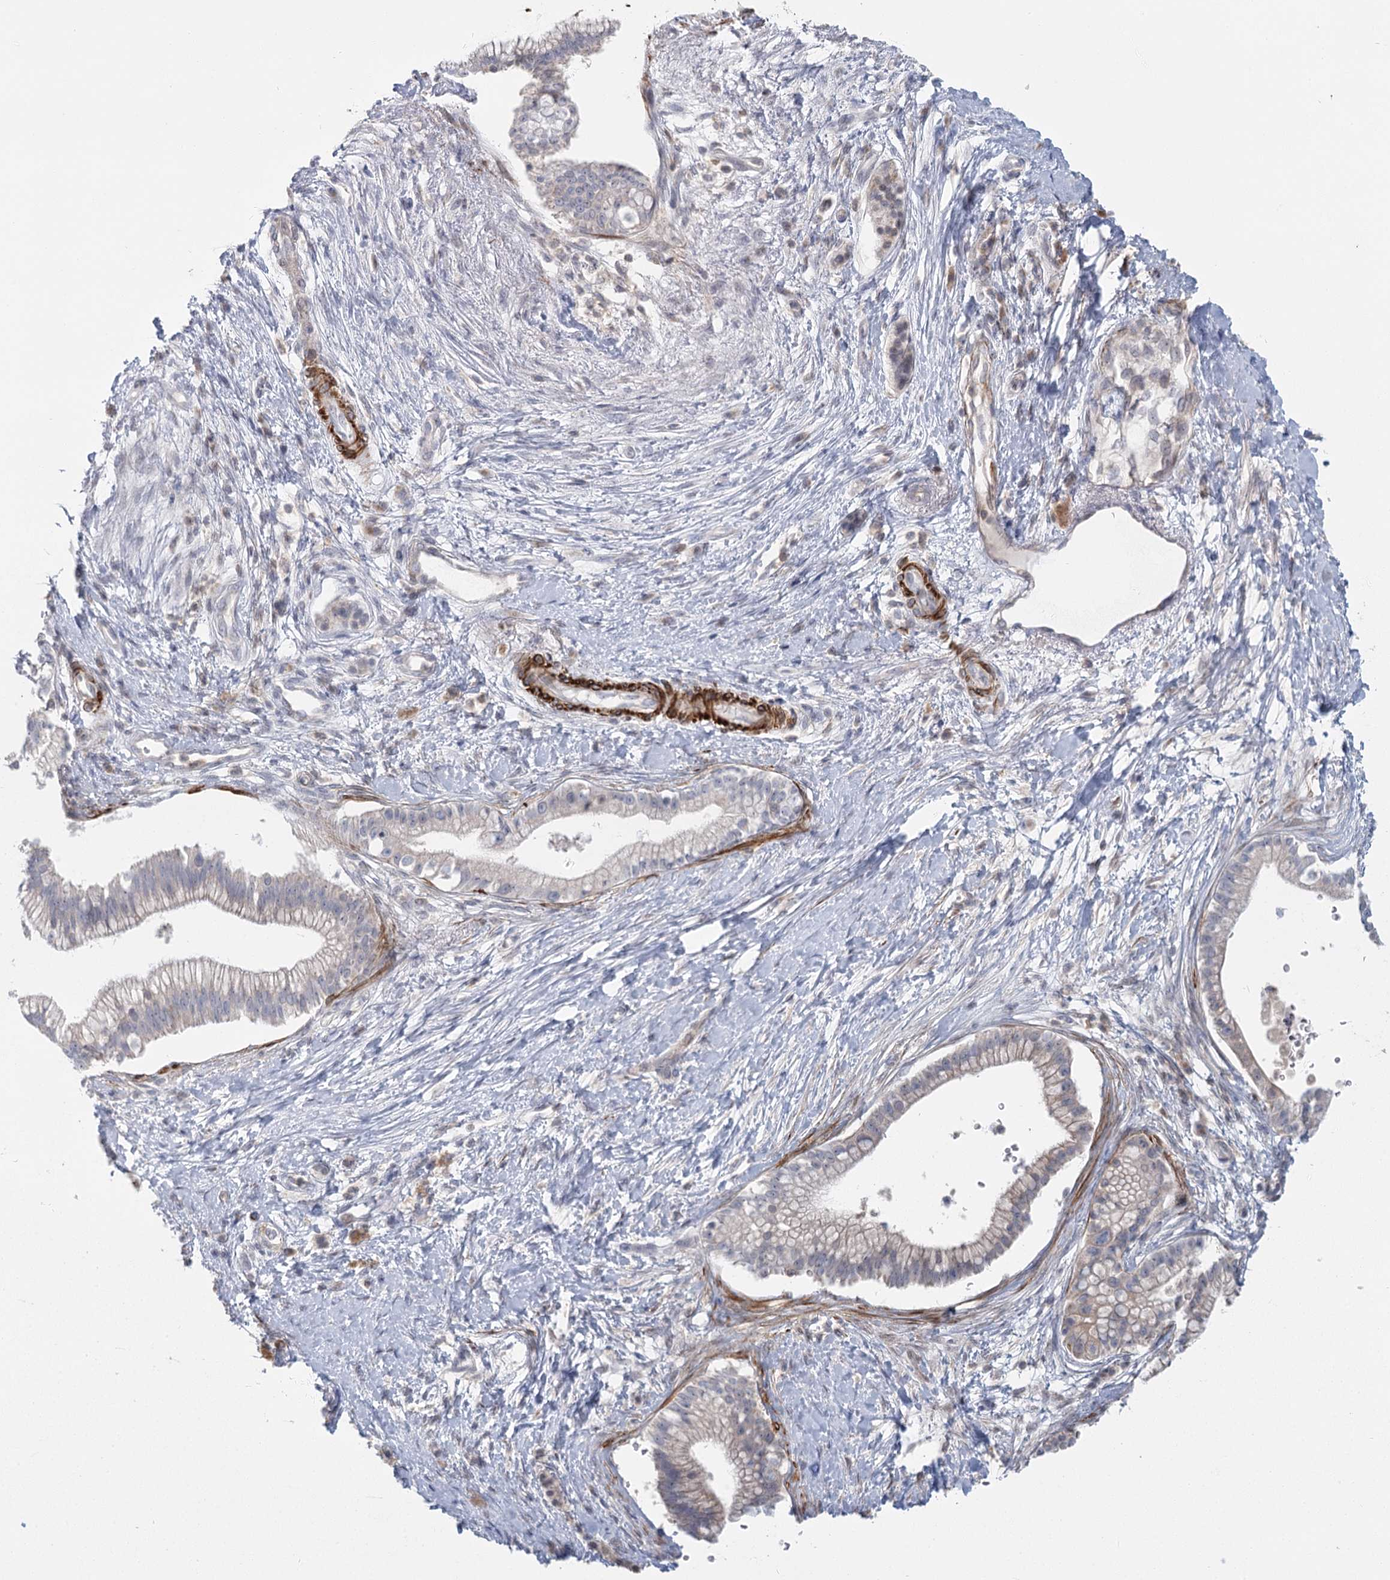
{"staining": {"intensity": "weak", "quantity": "<25%", "location": "cytoplasmic/membranous"}, "tissue": "pancreatic cancer", "cell_type": "Tumor cells", "image_type": "cancer", "snomed": [{"axis": "morphology", "description": "Adenocarcinoma, NOS"}, {"axis": "topography", "description": "Pancreas"}], "caption": "Photomicrograph shows no protein positivity in tumor cells of pancreatic cancer (adenocarcinoma) tissue.", "gene": "USP11", "patient": {"sex": "male", "age": 68}}